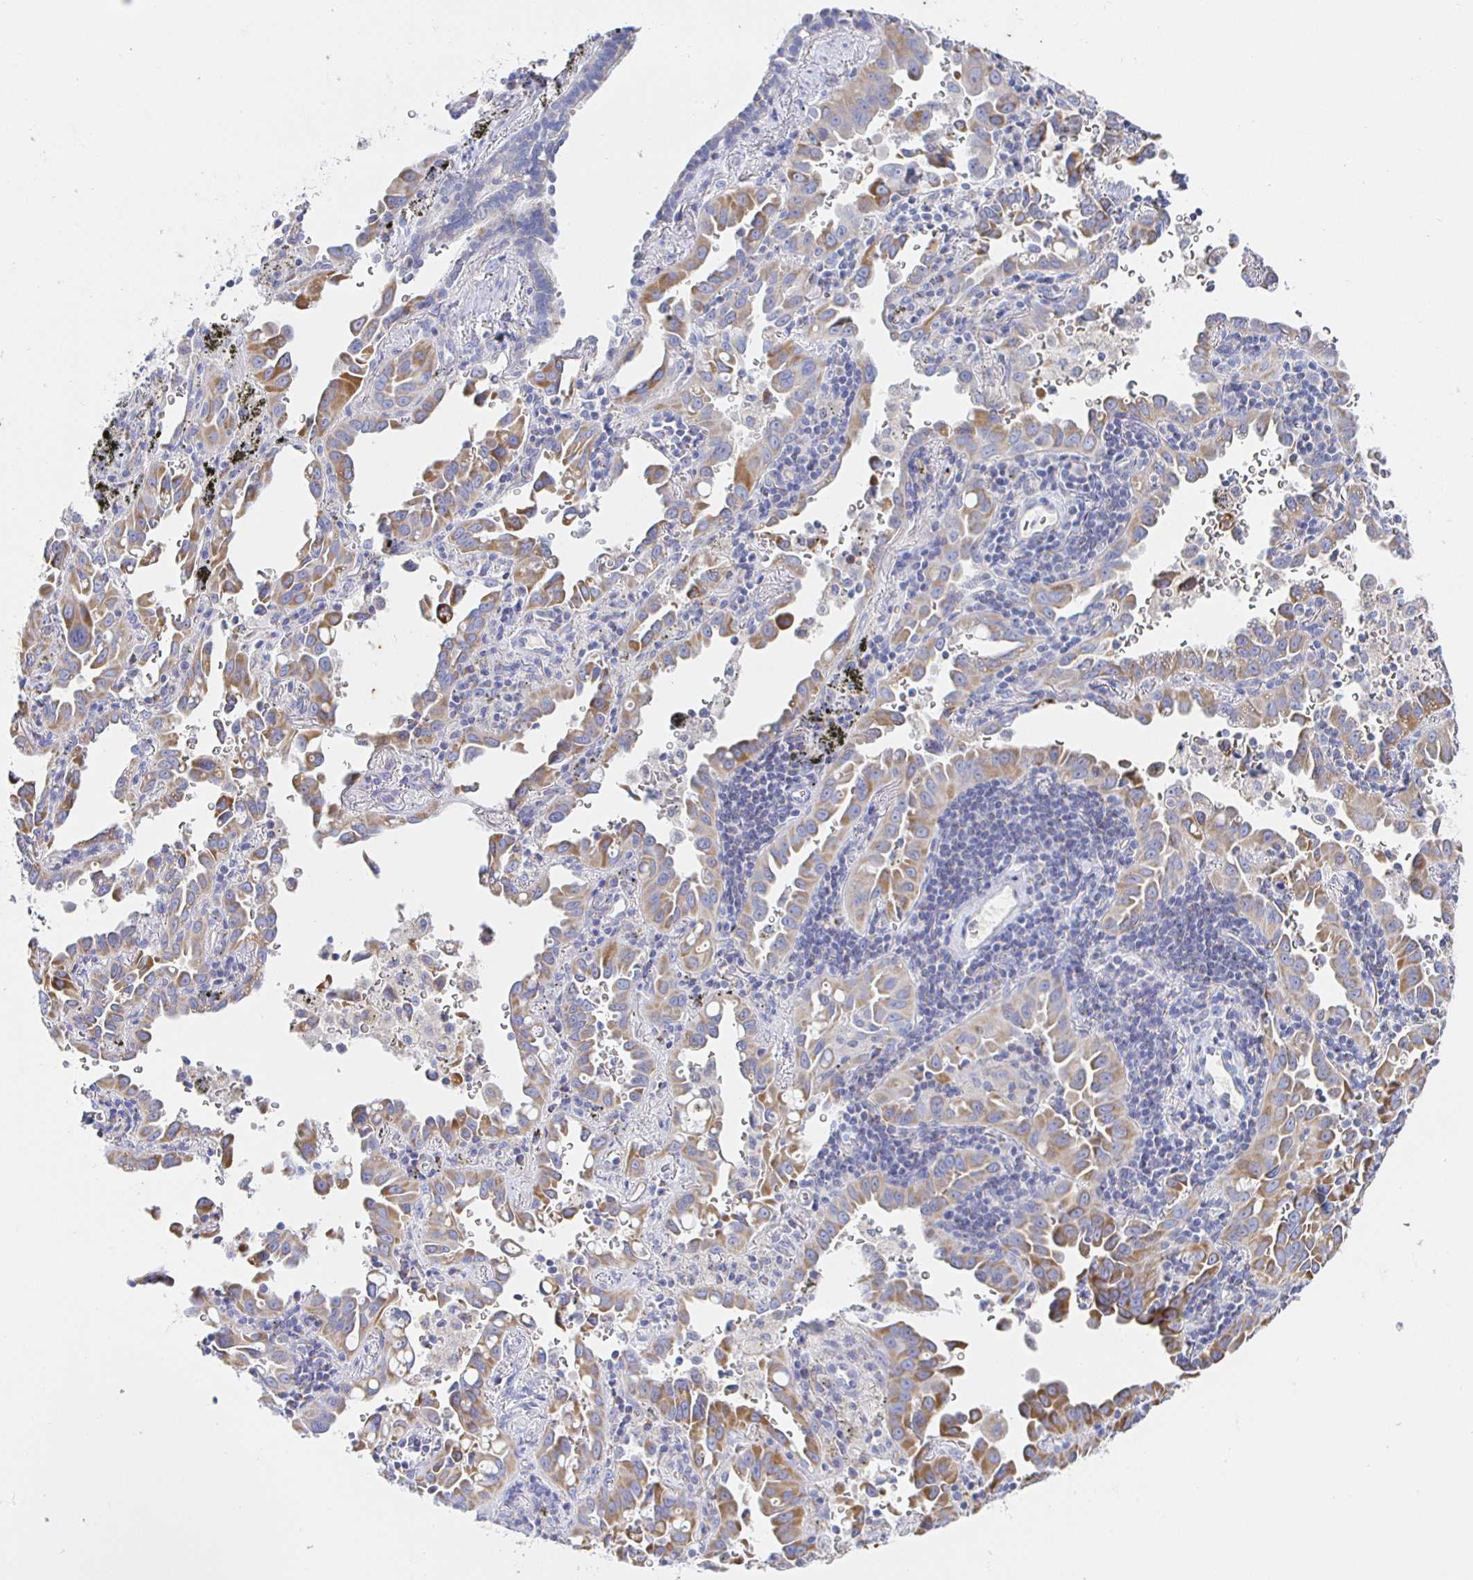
{"staining": {"intensity": "moderate", "quantity": ">75%", "location": "cytoplasmic/membranous"}, "tissue": "lung cancer", "cell_type": "Tumor cells", "image_type": "cancer", "snomed": [{"axis": "morphology", "description": "Adenocarcinoma, NOS"}, {"axis": "topography", "description": "Lung"}], "caption": "Brown immunohistochemical staining in lung cancer (adenocarcinoma) displays moderate cytoplasmic/membranous positivity in approximately >75% of tumor cells. Nuclei are stained in blue.", "gene": "SYNGR4", "patient": {"sex": "male", "age": 68}}